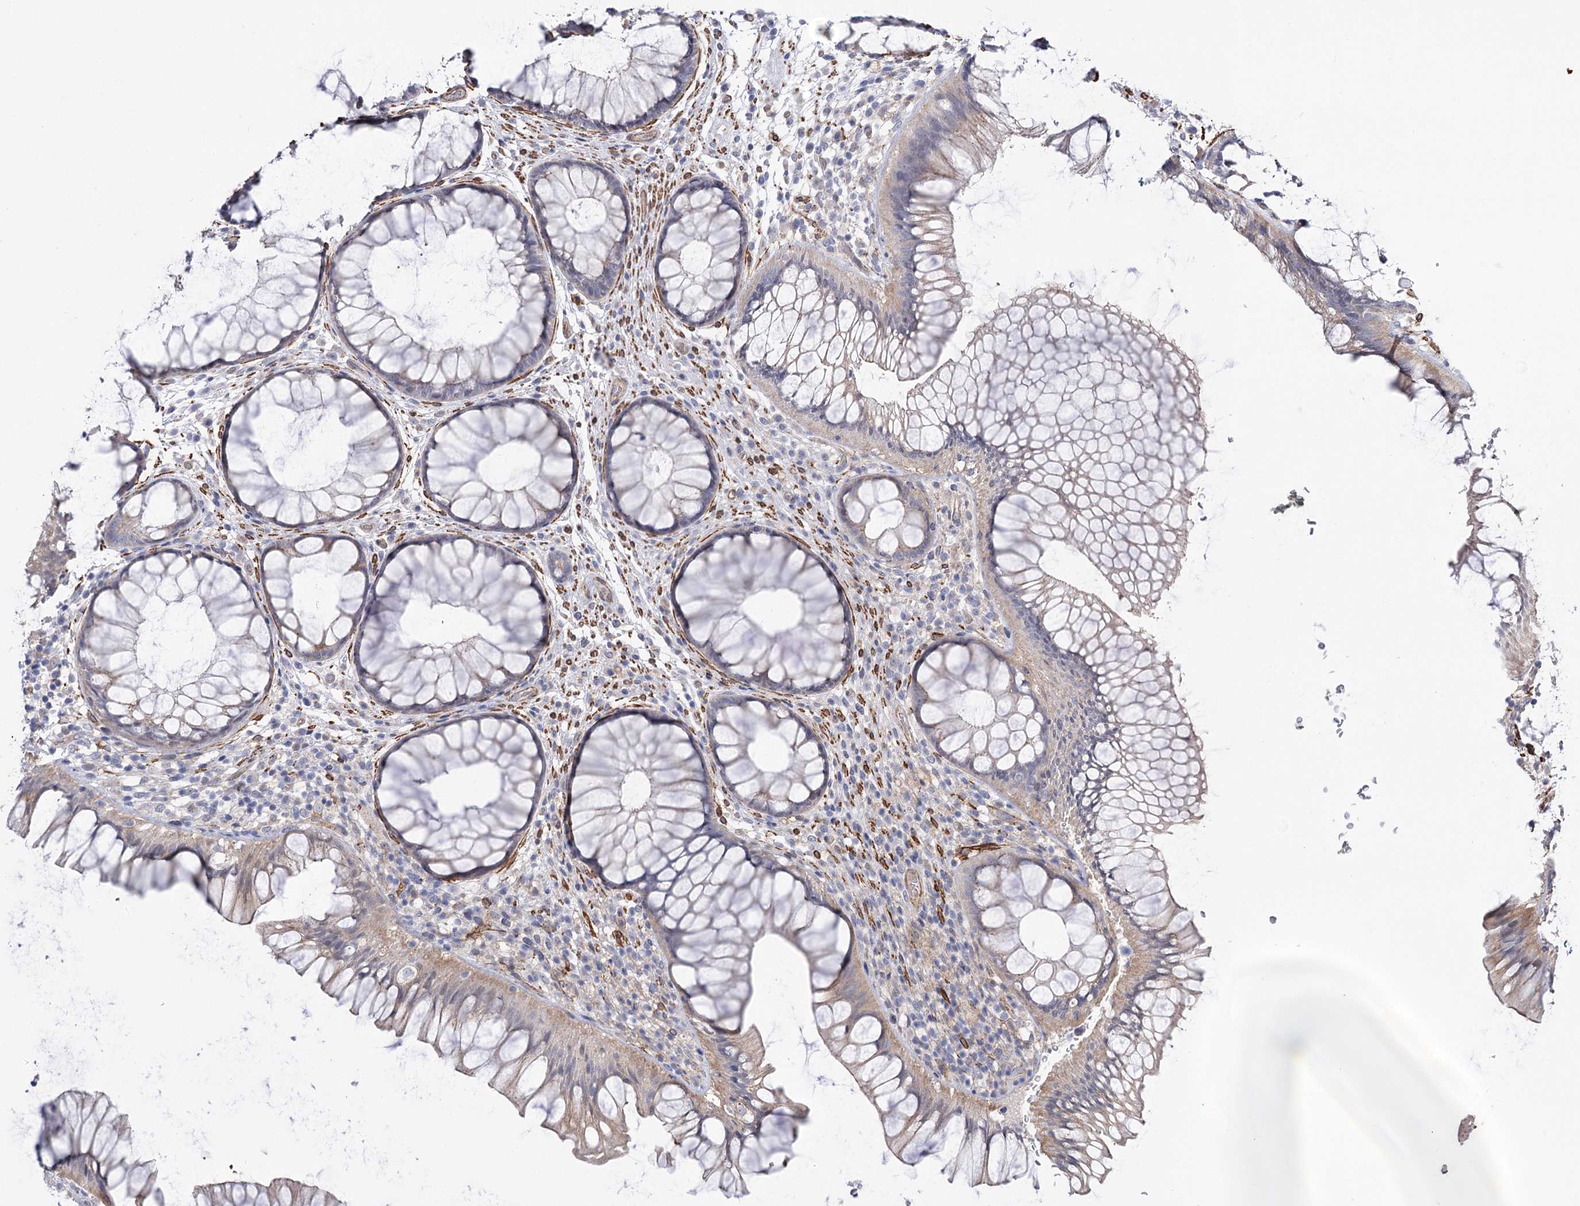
{"staining": {"intensity": "negative", "quantity": "none", "location": "none"}, "tissue": "rectum", "cell_type": "Glandular cells", "image_type": "normal", "snomed": [{"axis": "morphology", "description": "Normal tissue, NOS"}, {"axis": "topography", "description": "Rectum"}], "caption": "This is an immunohistochemistry (IHC) micrograph of benign human rectum. There is no positivity in glandular cells.", "gene": "WASHC3", "patient": {"sex": "male", "age": 51}}